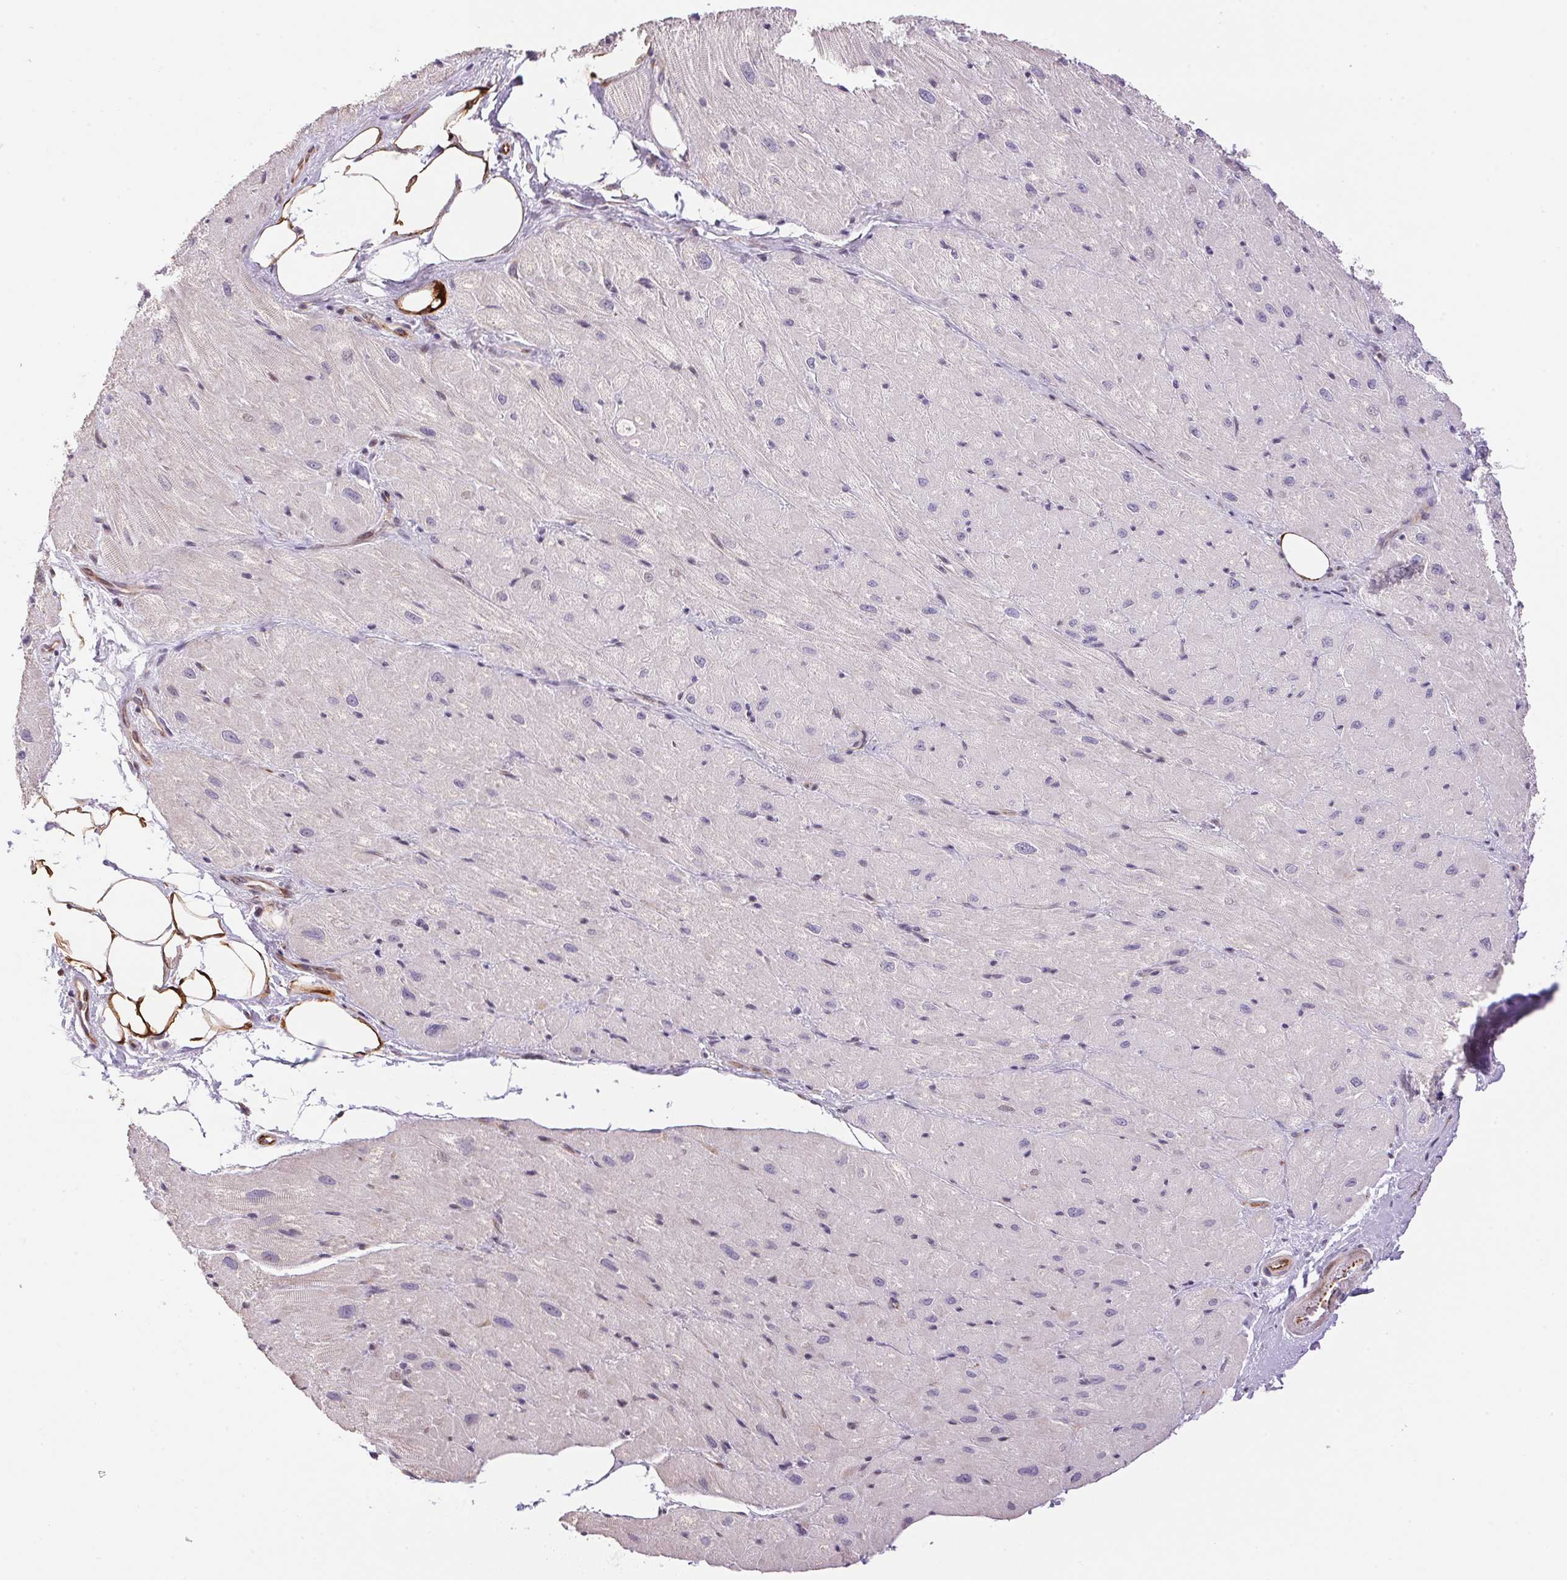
{"staining": {"intensity": "weak", "quantity": "<25%", "location": "cytoplasmic/membranous"}, "tissue": "heart muscle", "cell_type": "Cardiomyocytes", "image_type": "normal", "snomed": [{"axis": "morphology", "description": "Normal tissue, NOS"}, {"axis": "topography", "description": "Heart"}], "caption": "Immunohistochemical staining of benign human heart muscle demonstrates no significant positivity in cardiomyocytes.", "gene": "GYG2", "patient": {"sex": "male", "age": 62}}